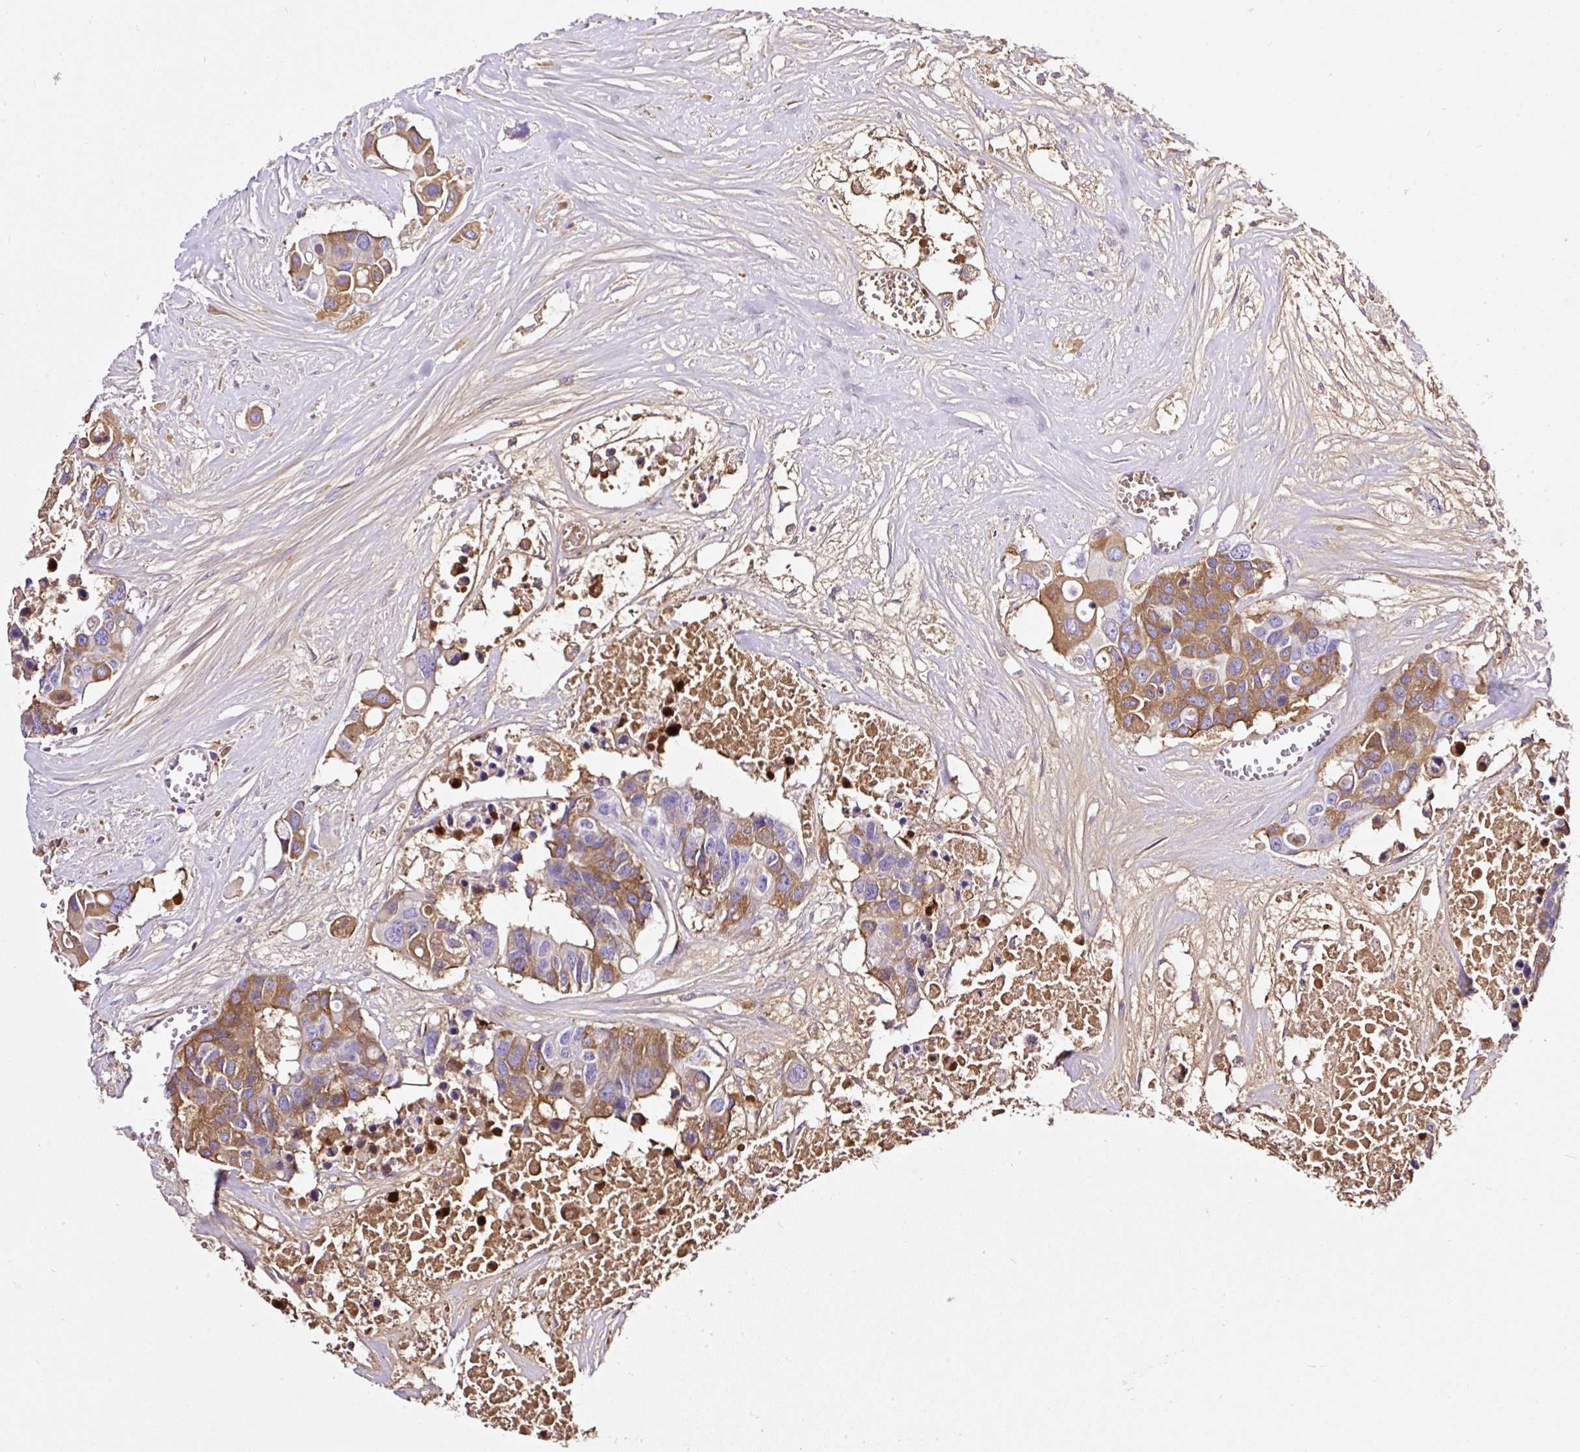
{"staining": {"intensity": "moderate", "quantity": ">75%", "location": "cytoplasmic/membranous"}, "tissue": "colorectal cancer", "cell_type": "Tumor cells", "image_type": "cancer", "snomed": [{"axis": "morphology", "description": "Adenocarcinoma, NOS"}, {"axis": "topography", "description": "Colon"}], "caption": "Colorectal cancer tissue displays moderate cytoplasmic/membranous staining in about >75% of tumor cells", "gene": "CLEC3B", "patient": {"sex": "male", "age": 77}}